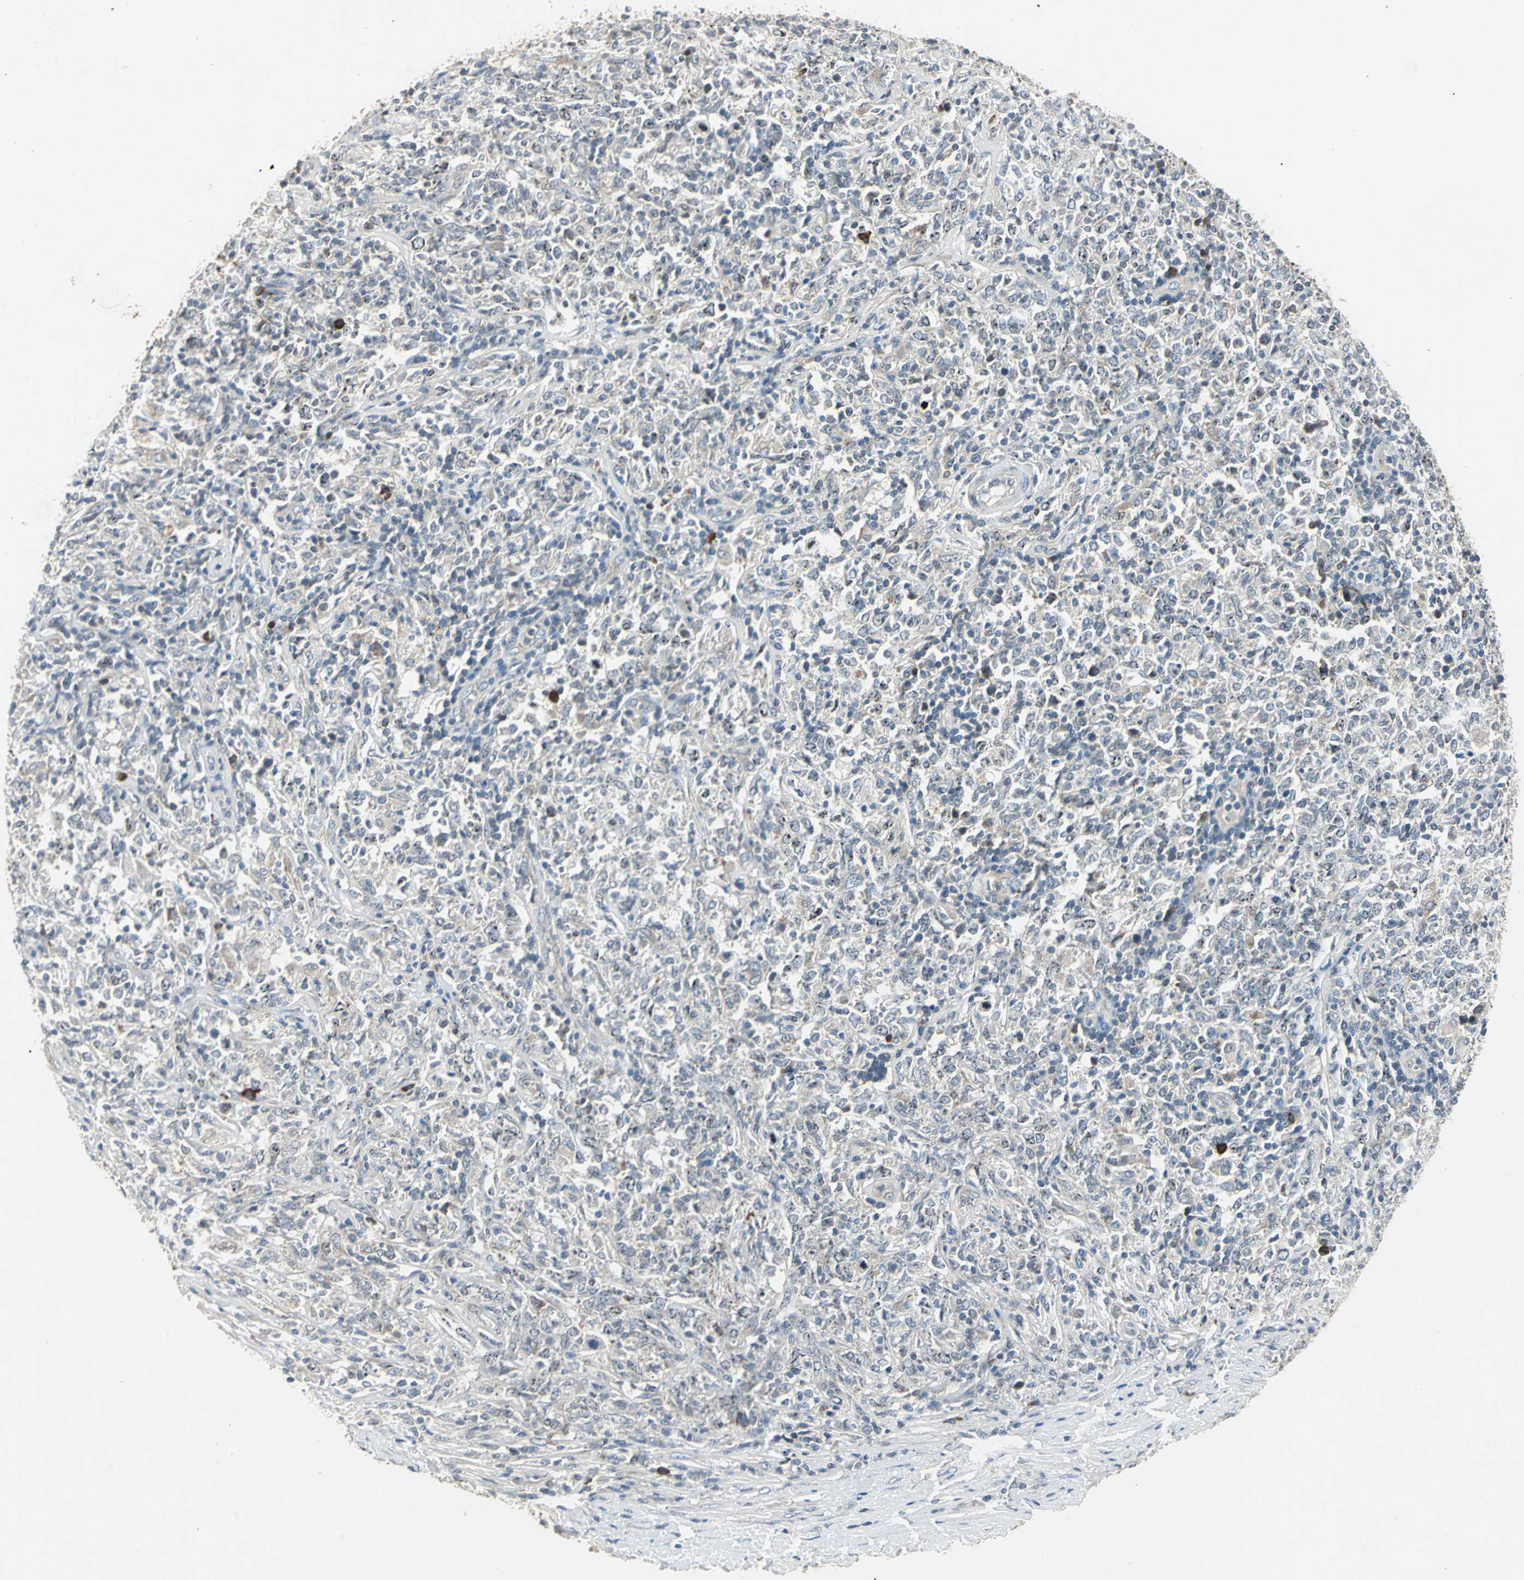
{"staining": {"intensity": "negative", "quantity": "none", "location": "none"}, "tissue": "lymphoma", "cell_type": "Tumor cells", "image_type": "cancer", "snomed": [{"axis": "morphology", "description": "Malignant lymphoma, non-Hodgkin's type, High grade"}, {"axis": "topography", "description": "Lymph node"}], "caption": "Human lymphoma stained for a protein using immunohistochemistry displays no positivity in tumor cells.", "gene": "SLC2A13", "patient": {"sex": "female", "age": 84}}